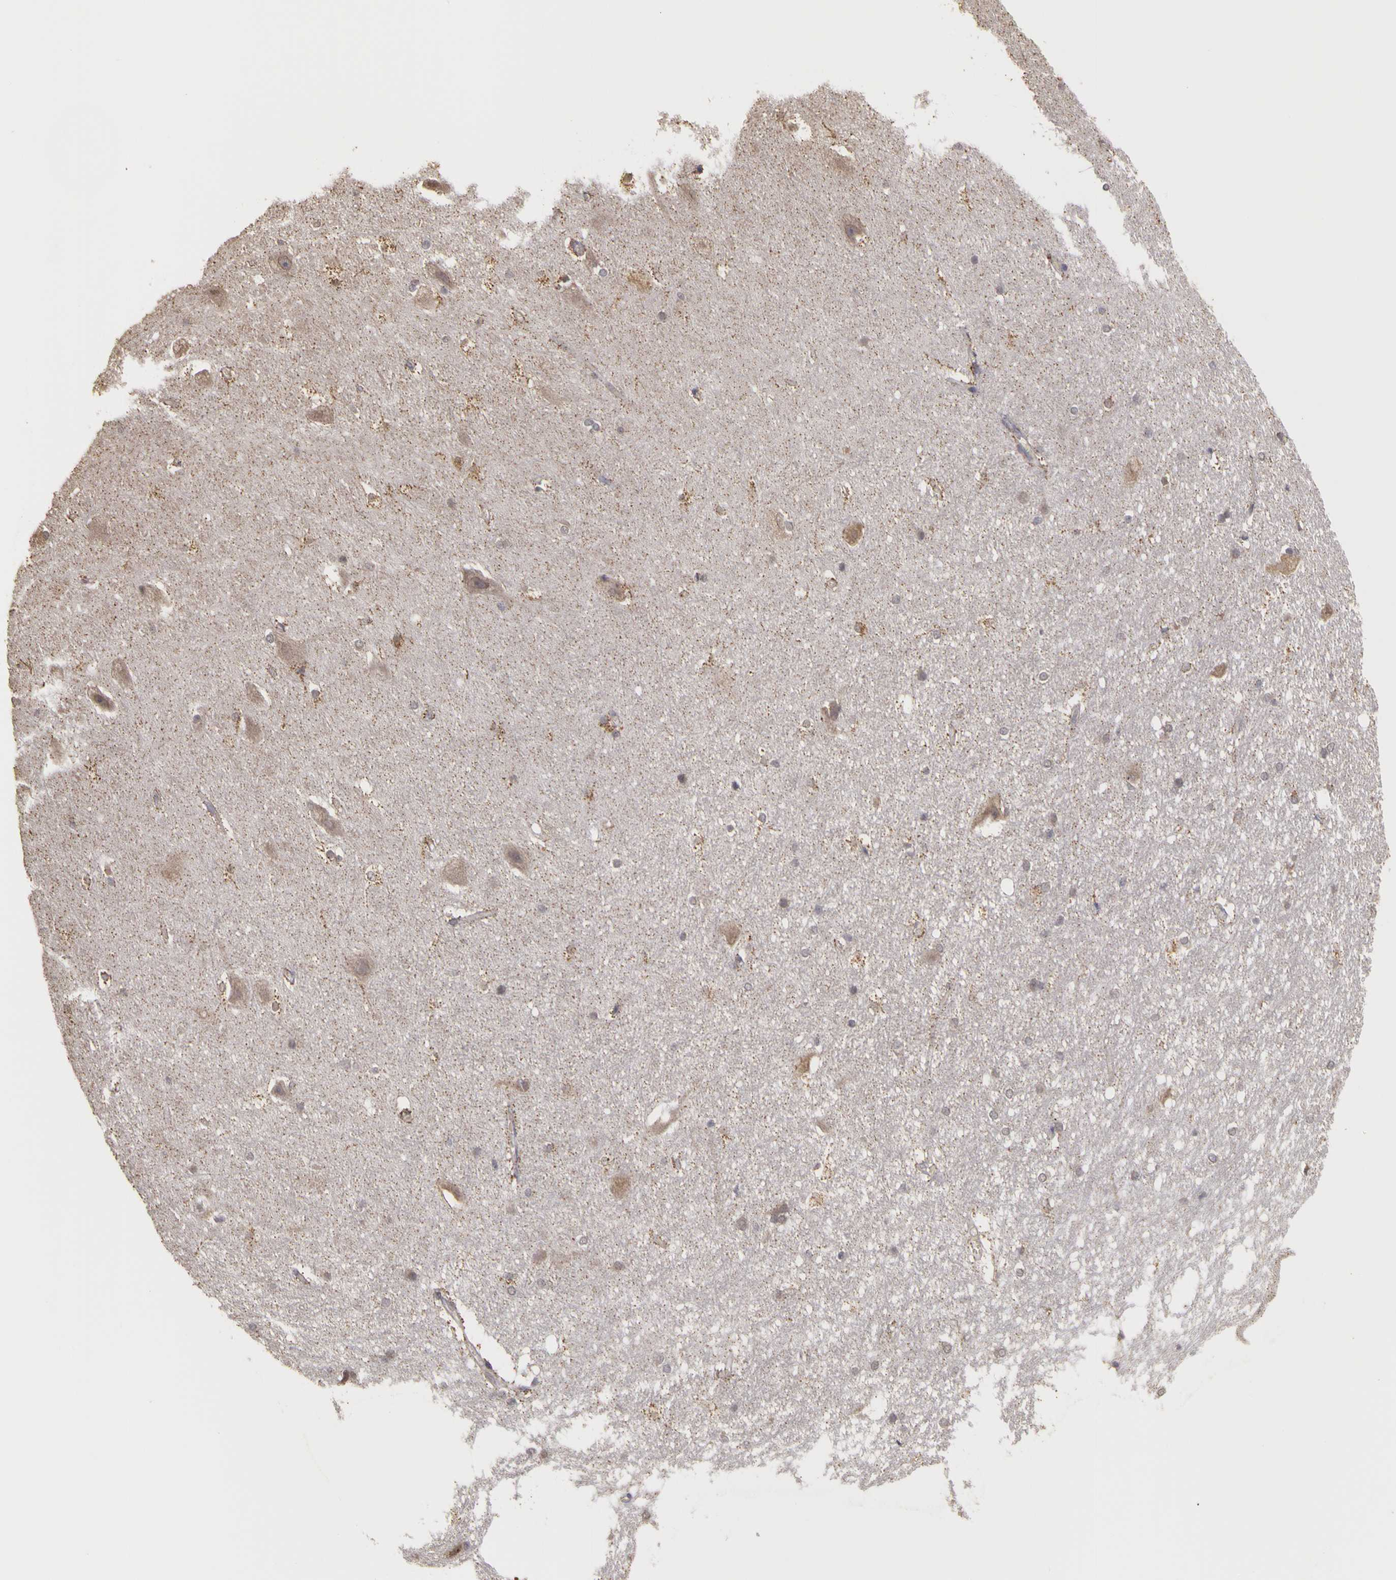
{"staining": {"intensity": "weak", "quantity": "<25%", "location": "cytoplasmic/membranous"}, "tissue": "hippocampus", "cell_type": "Glial cells", "image_type": "normal", "snomed": [{"axis": "morphology", "description": "Normal tissue, NOS"}, {"axis": "topography", "description": "Hippocampus"}], "caption": "Immunohistochemistry micrograph of benign hippocampus: hippocampus stained with DAB (3,3'-diaminobenzidine) exhibits no significant protein expression in glial cells. (Stains: DAB (3,3'-diaminobenzidine) immunohistochemistry with hematoxylin counter stain, Microscopy: brightfield microscopy at high magnification).", "gene": "FRMD7", "patient": {"sex": "female", "age": 19}}